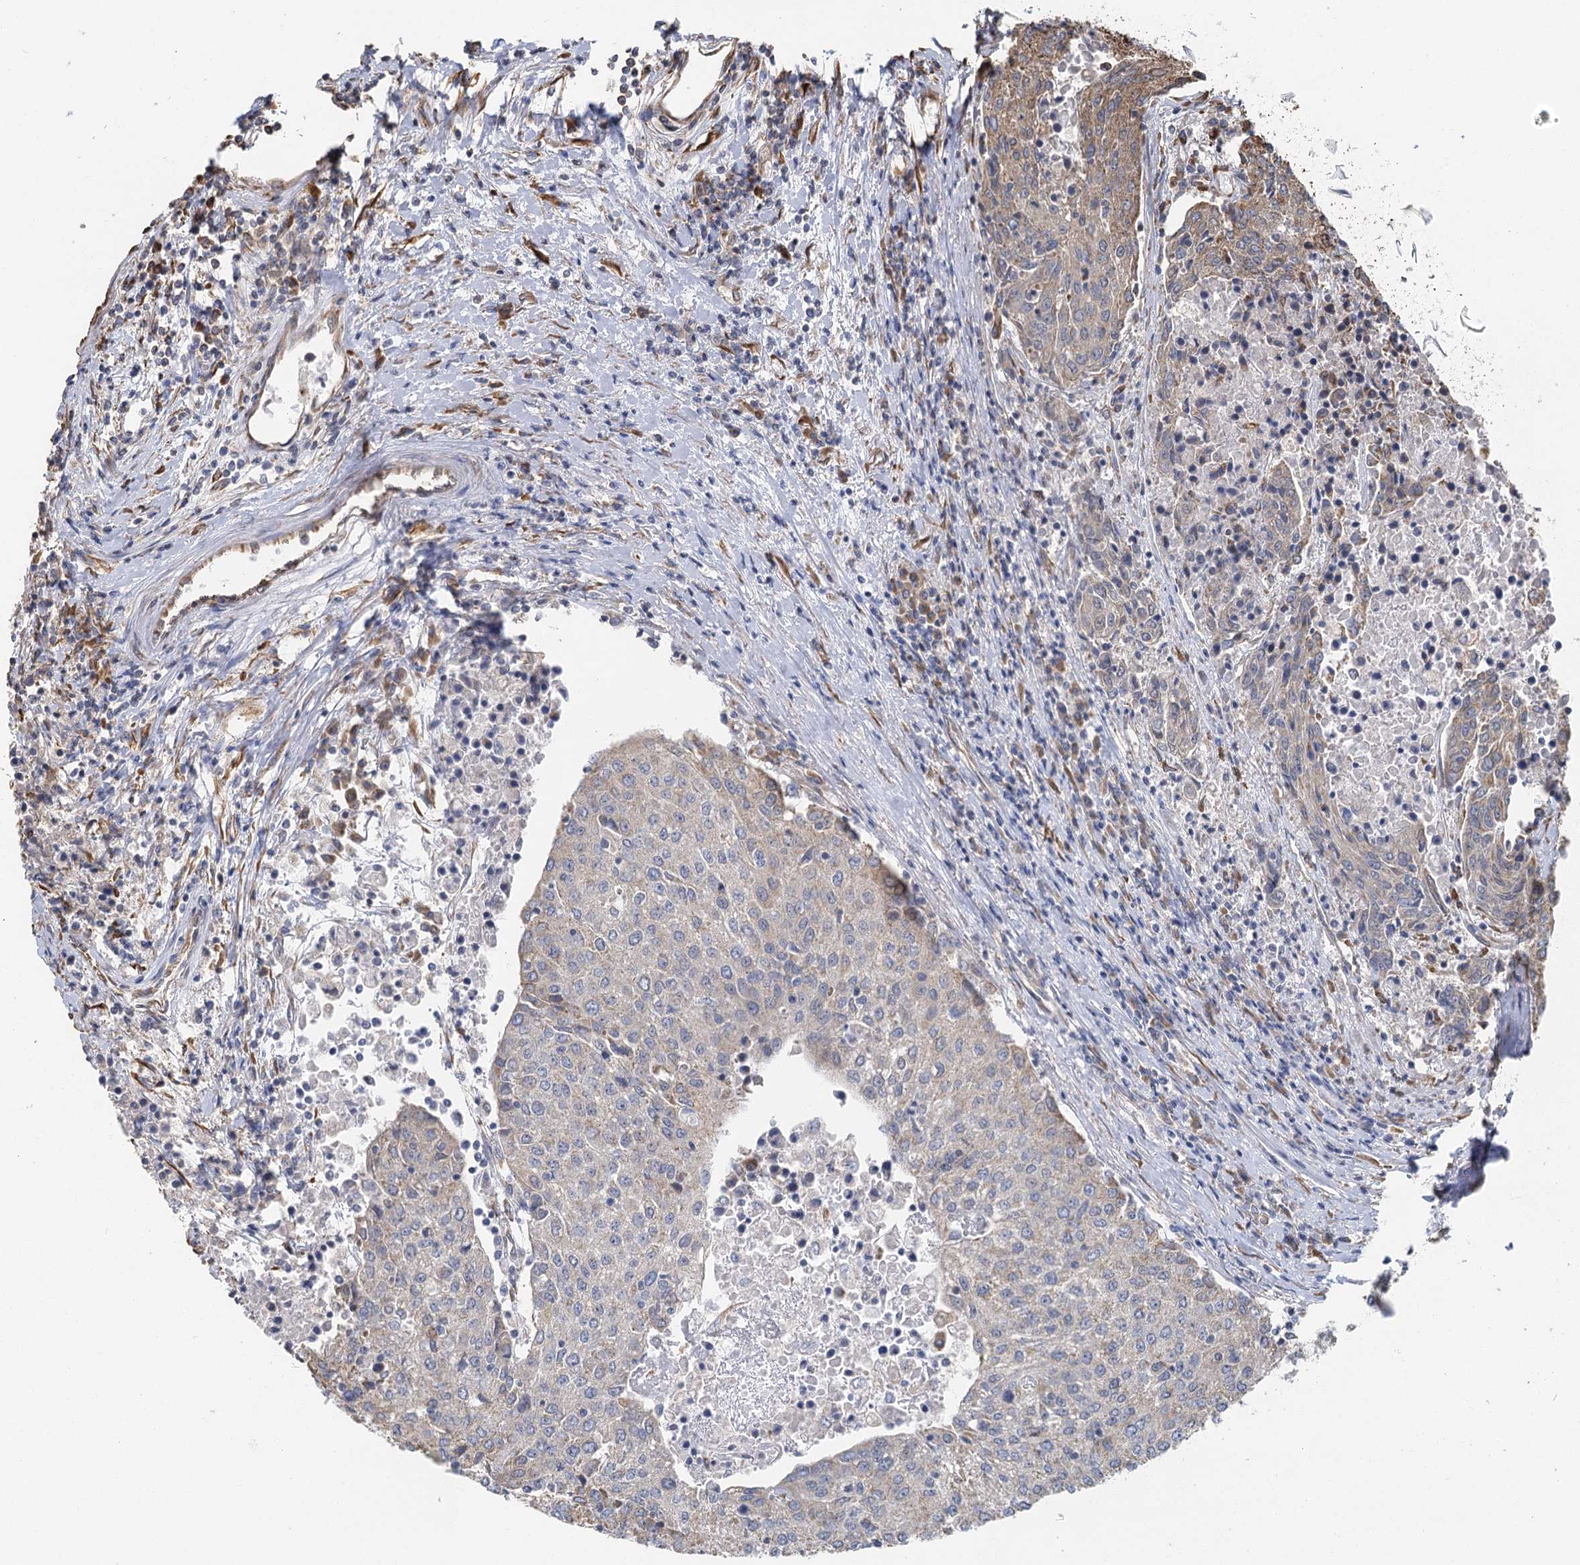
{"staining": {"intensity": "moderate", "quantity": "<25%", "location": "cytoplasmic/membranous"}, "tissue": "urothelial cancer", "cell_type": "Tumor cells", "image_type": "cancer", "snomed": [{"axis": "morphology", "description": "Urothelial carcinoma, High grade"}, {"axis": "topography", "description": "Urinary bladder"}], "caption": "Urothelial cancer stained with IHC demonstrates moderate cytoplasmic/membranous expression in approximately <25% of tumor cells.", "gene": "IL11RA", "patient": {"sex": "female", "age": 85}}